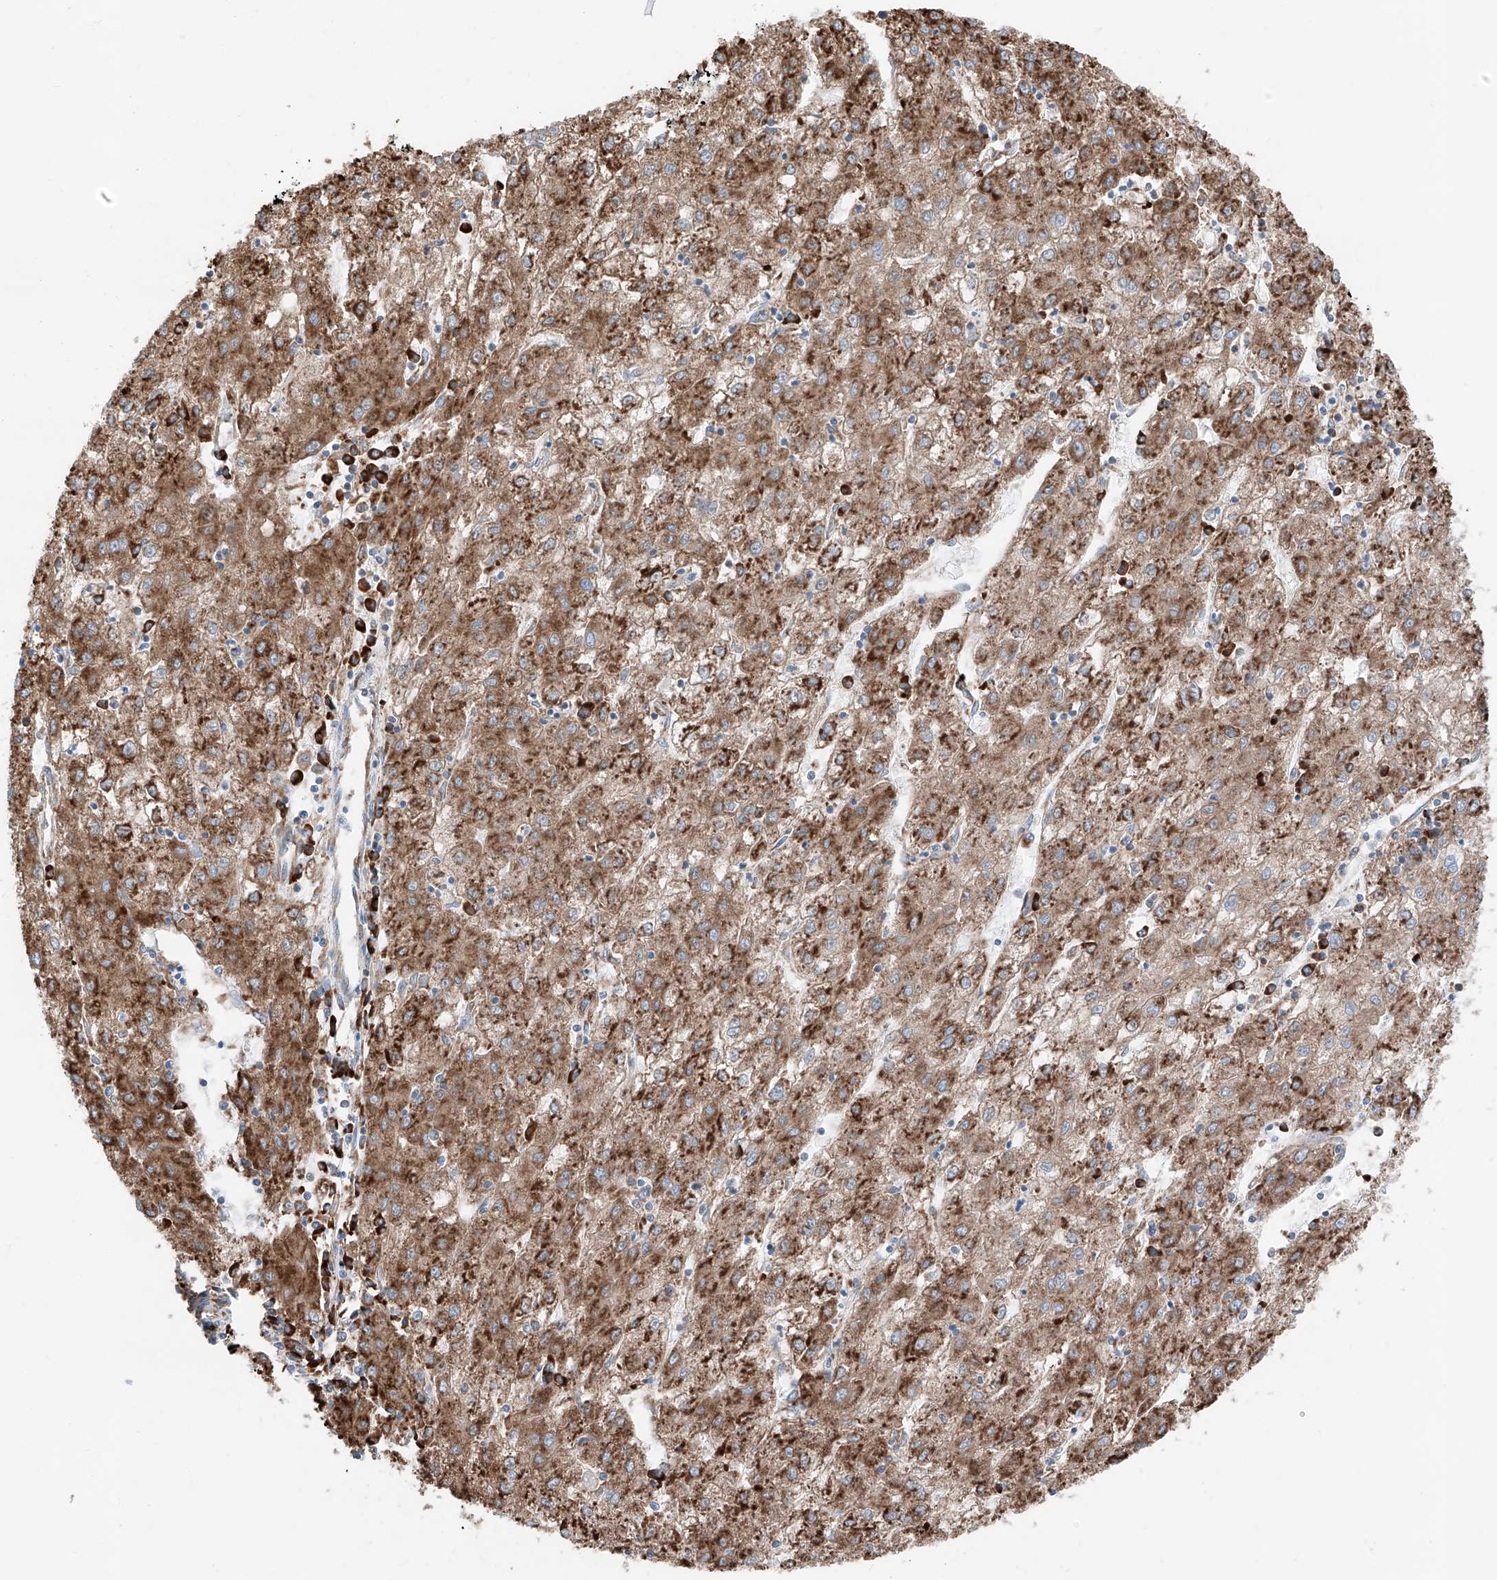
{"staining": {"intensity": "moderate", "quantity": ">75%", "location": "cytoplasmic/membranous"}, "tissue": "liver cancer", "cell_type": "Tumor cells", "image_type": "cancer", "snomed": [{"axis": "morphology", "description": "Carcinoma, Hepatocellular, NOS"}, {"axis": "topography", "description": "Liver"}], "caption": "Liver cancer (hepatocellular carcinoma) tissue shows moderate cytoplasmic/membranous staining in approximately >75% of tumor cells", "gene": "CRELD1", "patient": {"sex": "male", "age": 72}}